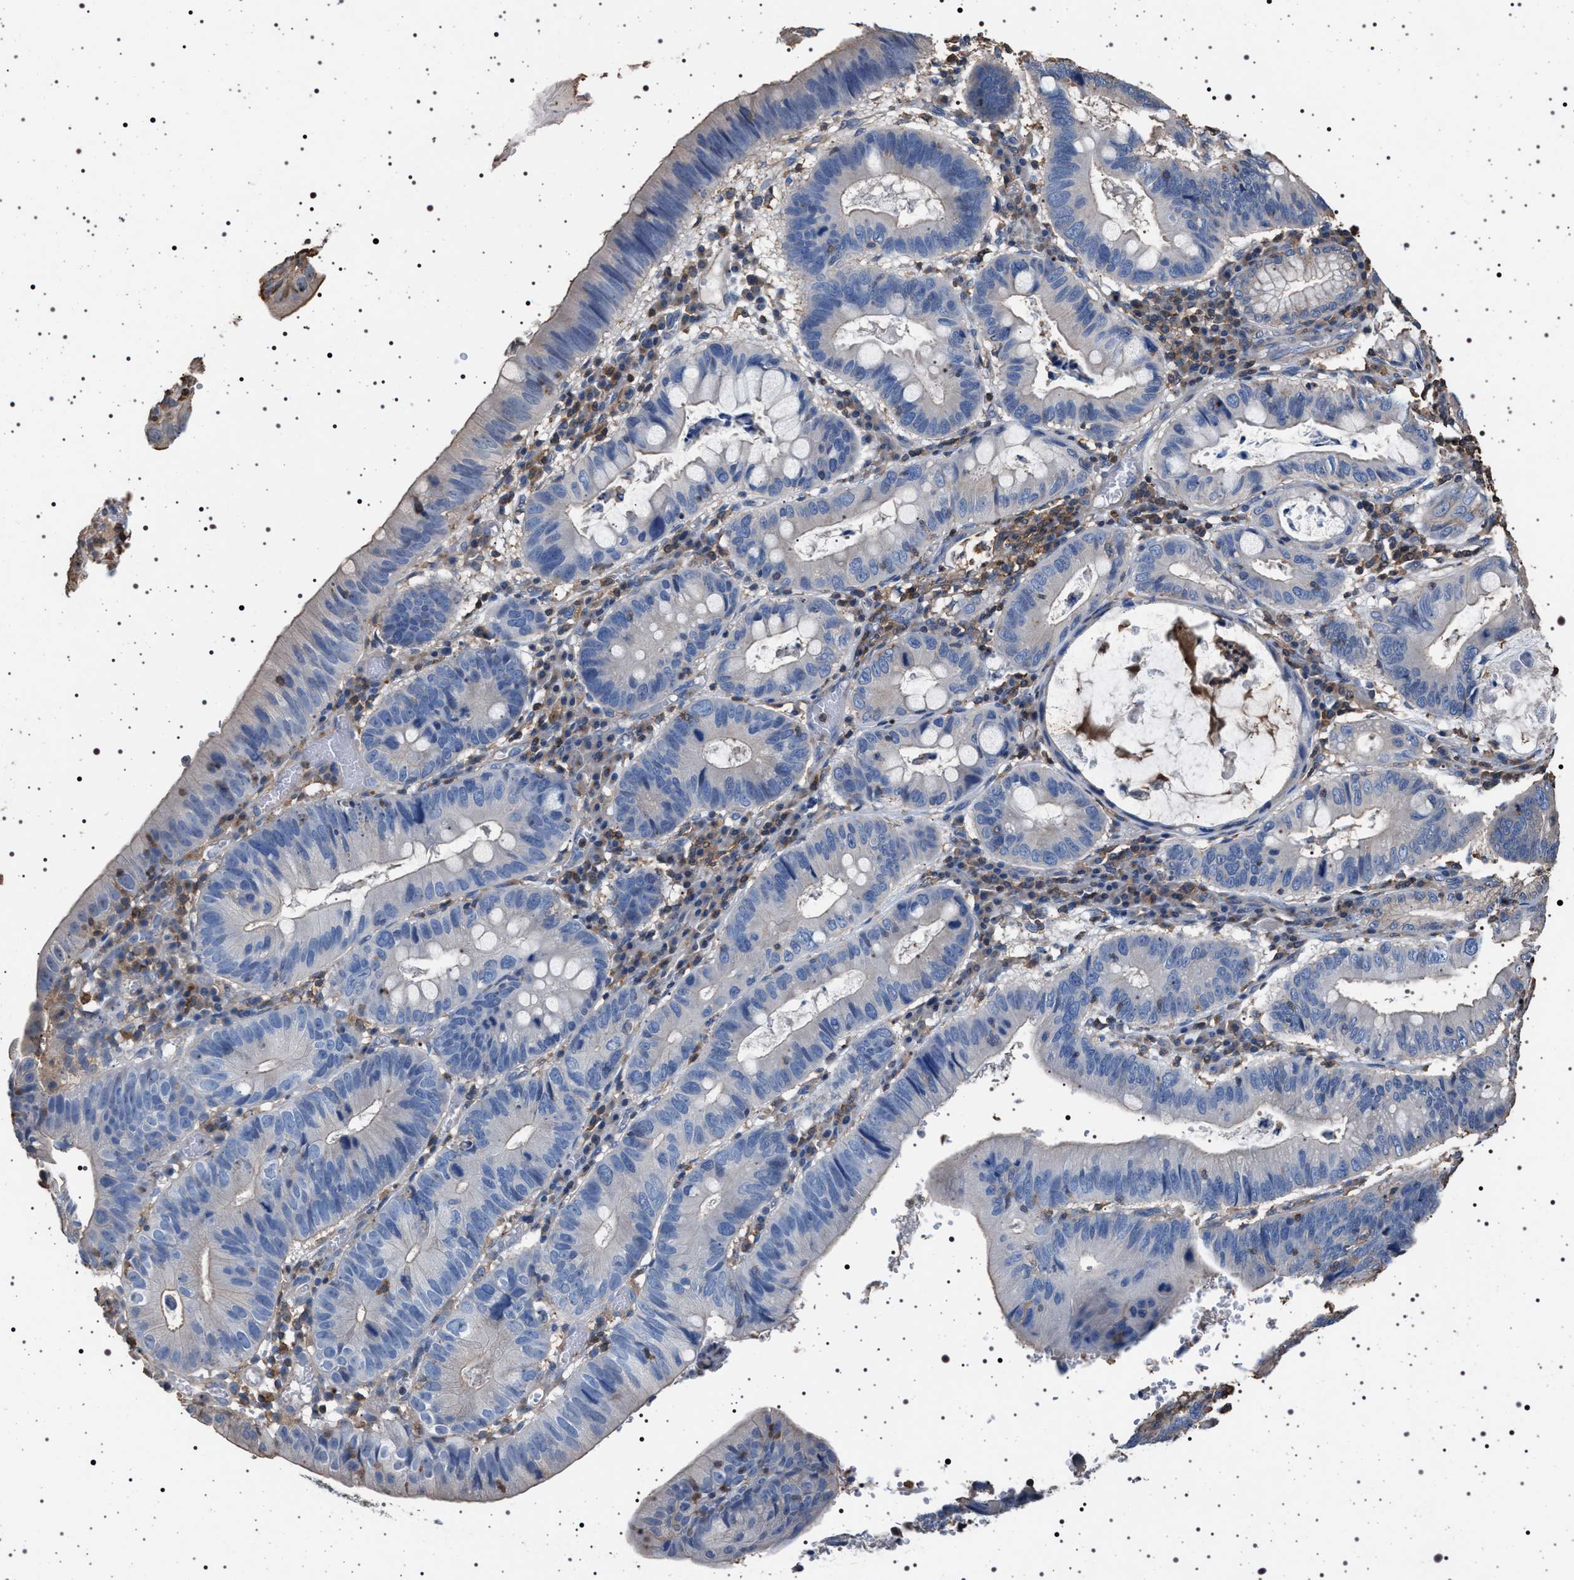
{"staining": {"intensity": "negative", "quantity": "none", "location": "none"}, "tissue": "stomach cancer", "cell_type": "Tumor cells", "image_type": "cancer", "snomed": [{"axis": "morphology", "description": "Adenocarcinoma, NOS"}, {"axis": "topography", "description": "Stomach"}], "caption": "A micrograph of stomach adenocarcinoma stained for a protein shows no brown staining in tumor cells.", "gene": "SMAP2", "patient": {"sex": "male", "age": 59}}